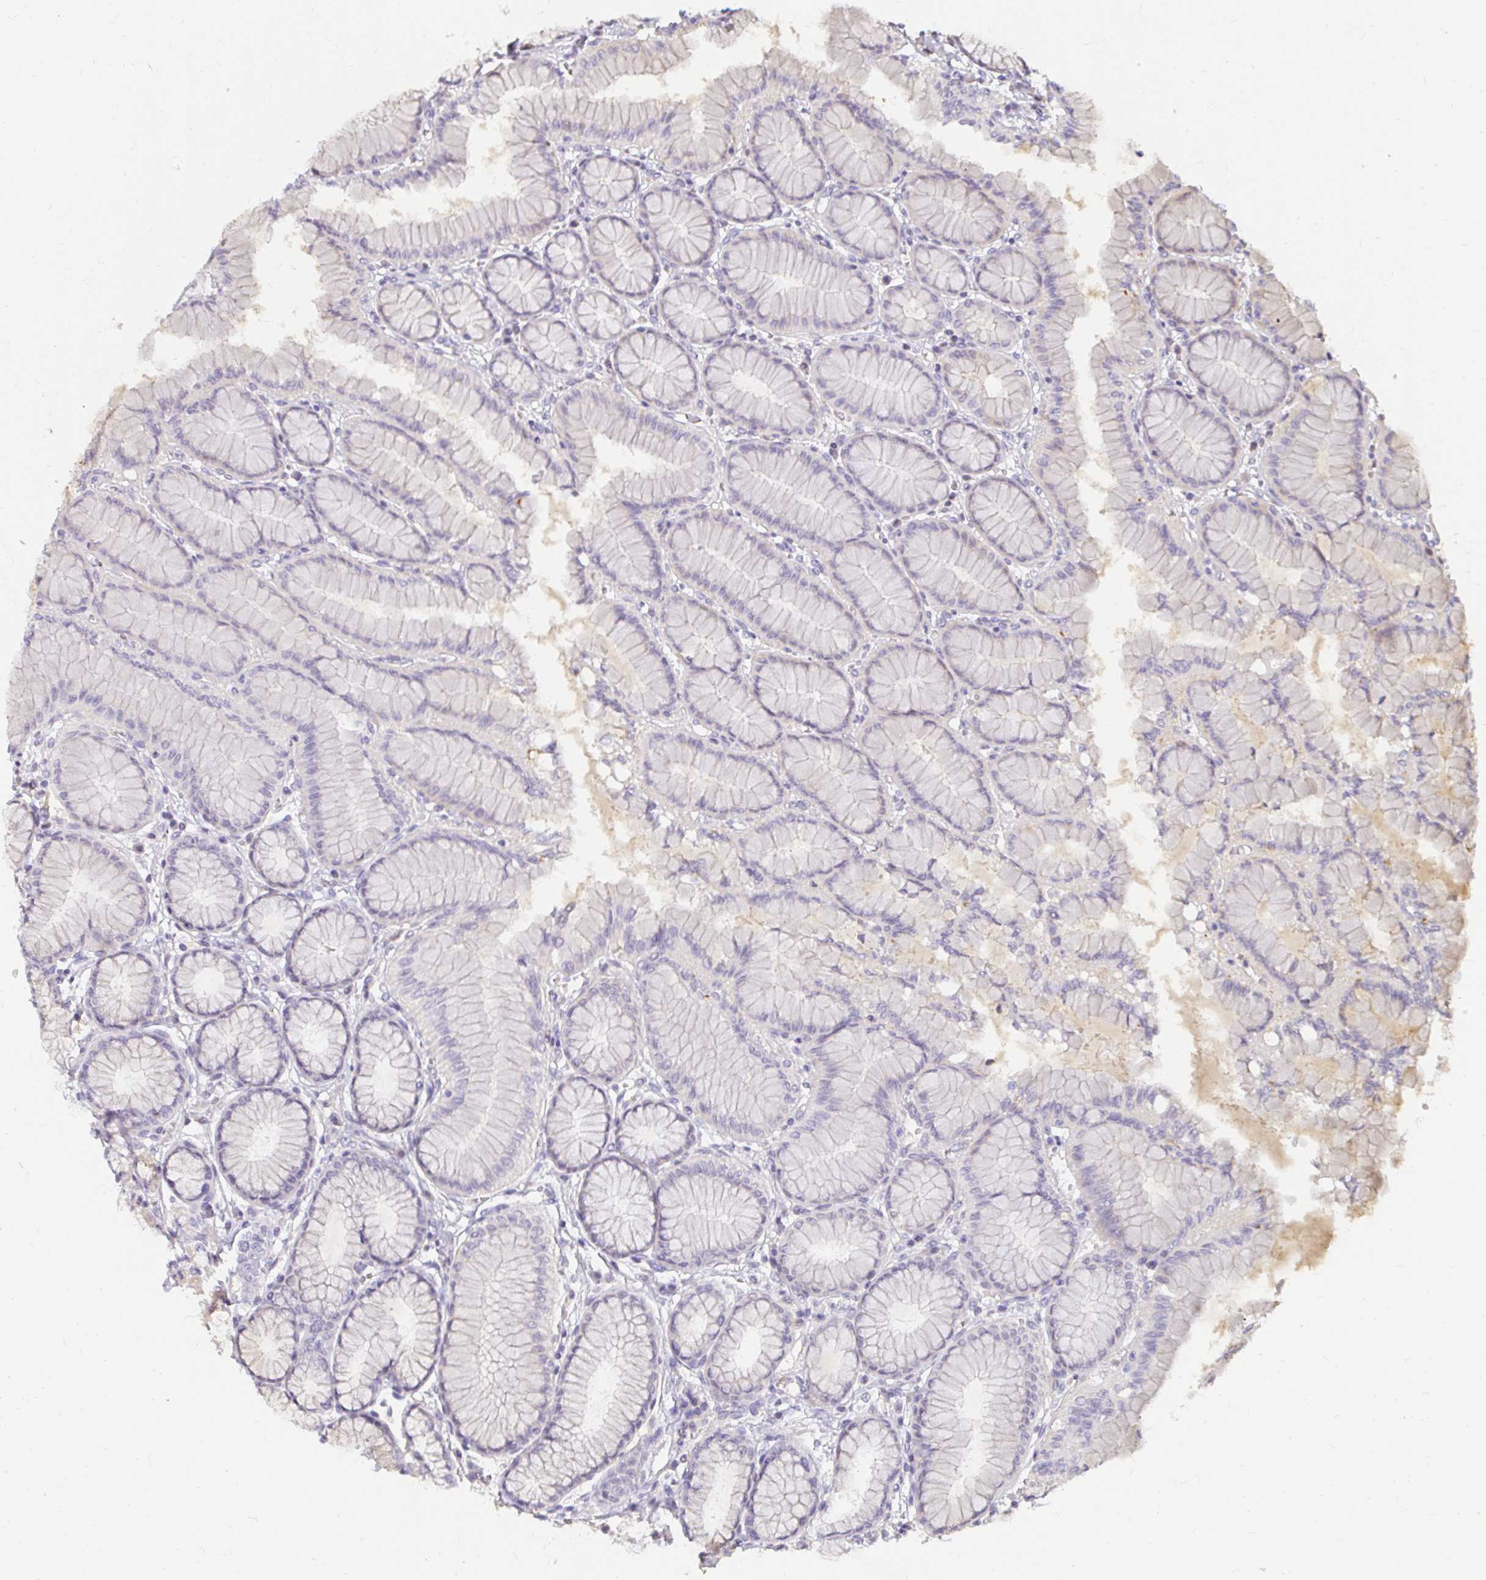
{"staining": {"intensity": "negative", "quantity": "none", "location": "none"}, "tissue": "stomach", "cell_type": "Glandular cells", "image_type": "normal", "snomed": [{"axis": "morphology", "description": "Normal tissue, NOS"}, {"axis": "topography", "description": "Stomach"}, {"axis": "topography", "description": "Stomach, lower"}], "caption": "DAB immunohistochemical staining of unremarkable human stomach exhibits no significant staining in glandular cells.", "gene": "LOXL4", "patient": {"sex": "male", "age": 76}}